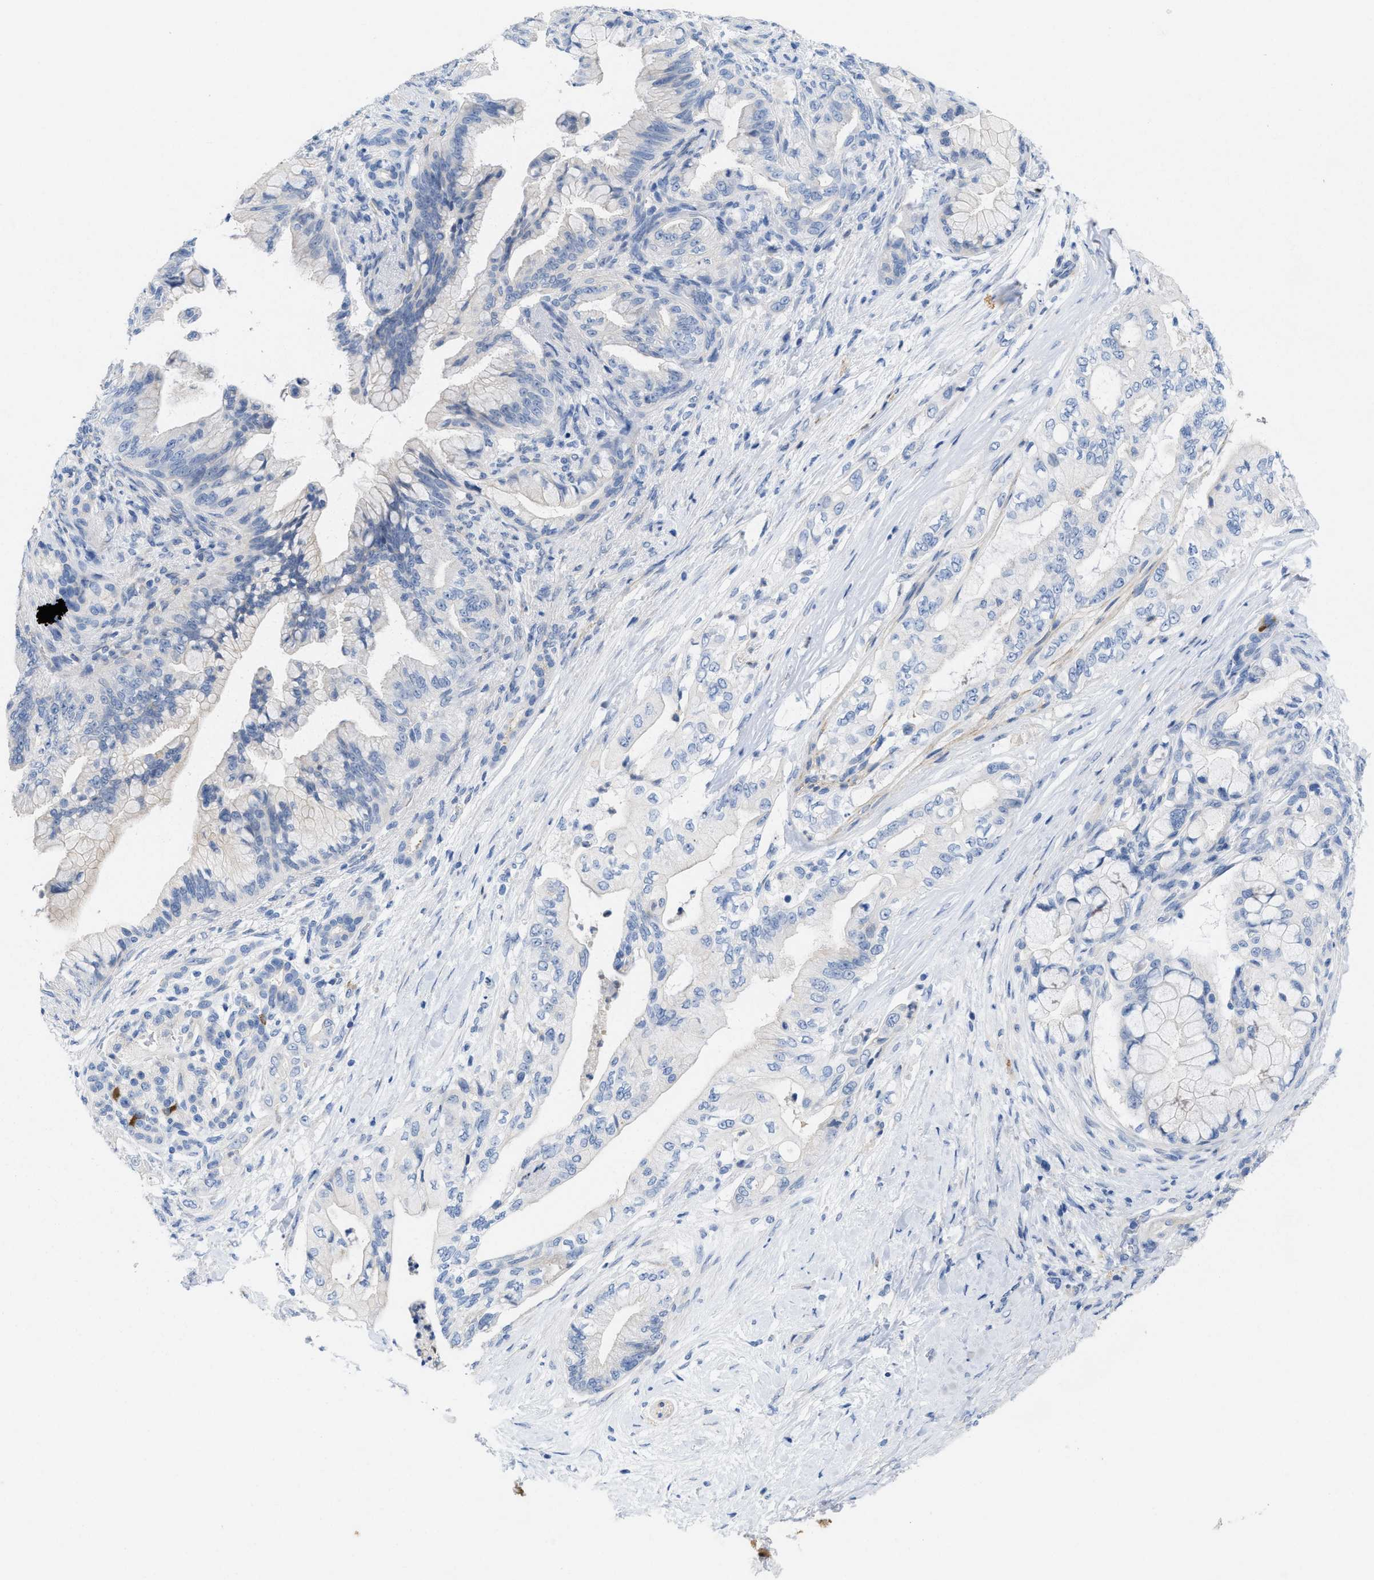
{"staining": {"intensity": "negative", "quantity": "none", "location": "none"}, "tissue": "pancreatic cancer", "cell_type": "Tumor cells", "image_type": "cancer", "snomed": [{"axis": "morphology", "description": "Adenocarcinoma, NOS"}, {"axis": "topography", "description": "Pancreas"}], "caption": "Pancreatic adenocarcinoma was stained to show a protein in brown. There is no significant staining in tumor cells. (DAB IHC visualized using brightfield microscopy, high magnification).", "gene": "CPA2", "patient": {"sex": "male", "age": 59}}